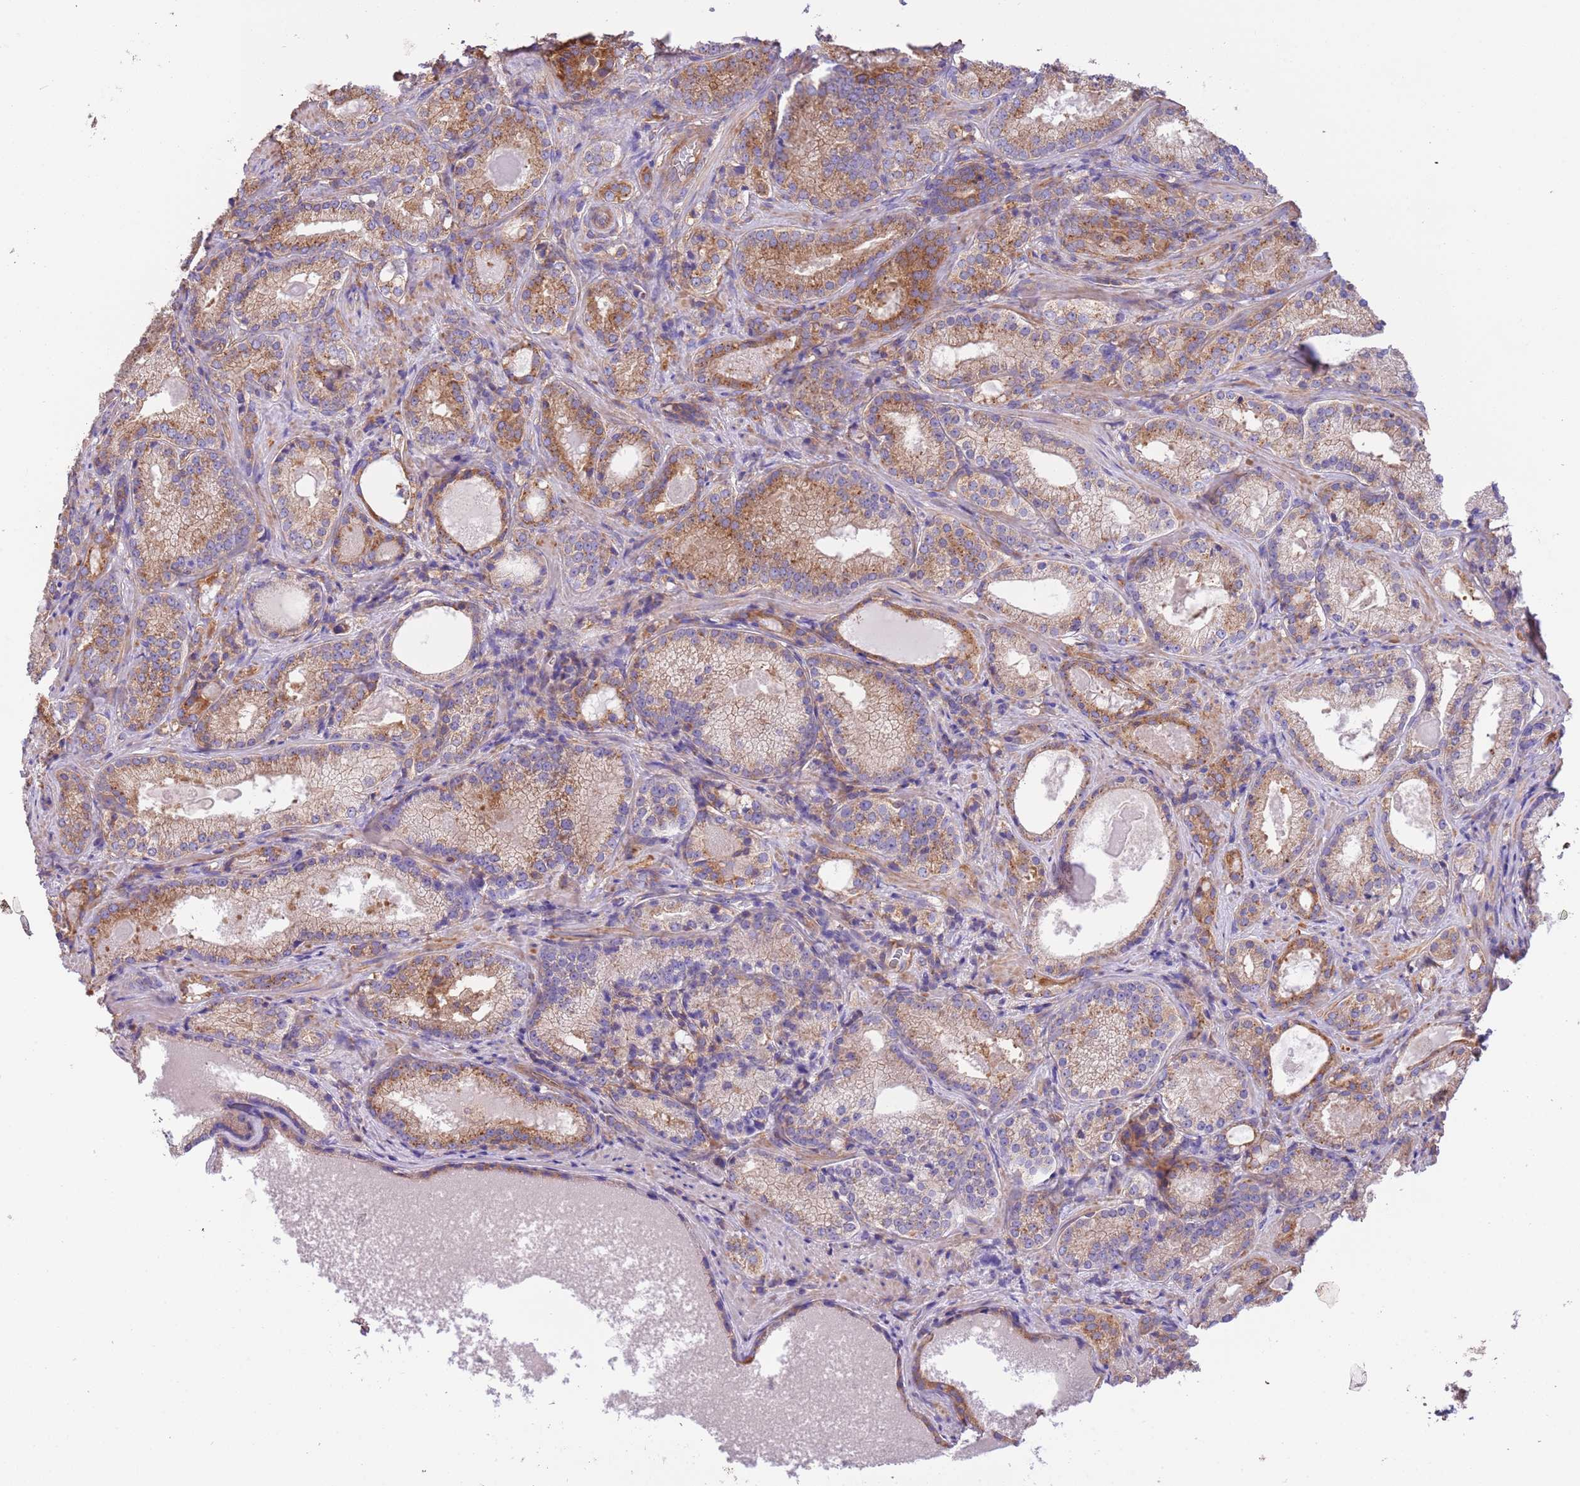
{"staining": {"intensity": "moderate", "quantity": ">75%", "location": "cytoplasmic/membranous"}, "tissue": "prostate cancer", "cell_type": "Tumor cells", "image_type": "cancer", "snomed": [{"axis": "morphology", "description": "Adenocarcinoma, Low grade"}, {"axis": "topography", "description": "Prostate"}], "caption": "IHC image of prostate cancer stained for a protein (brown), which exhibits medium levels of moderate cytoplasmic/membranous expression in approximately >75% of tumor cells.", "gene": "NAALADL1", "patient": {"sex": "male", "age": 57}}